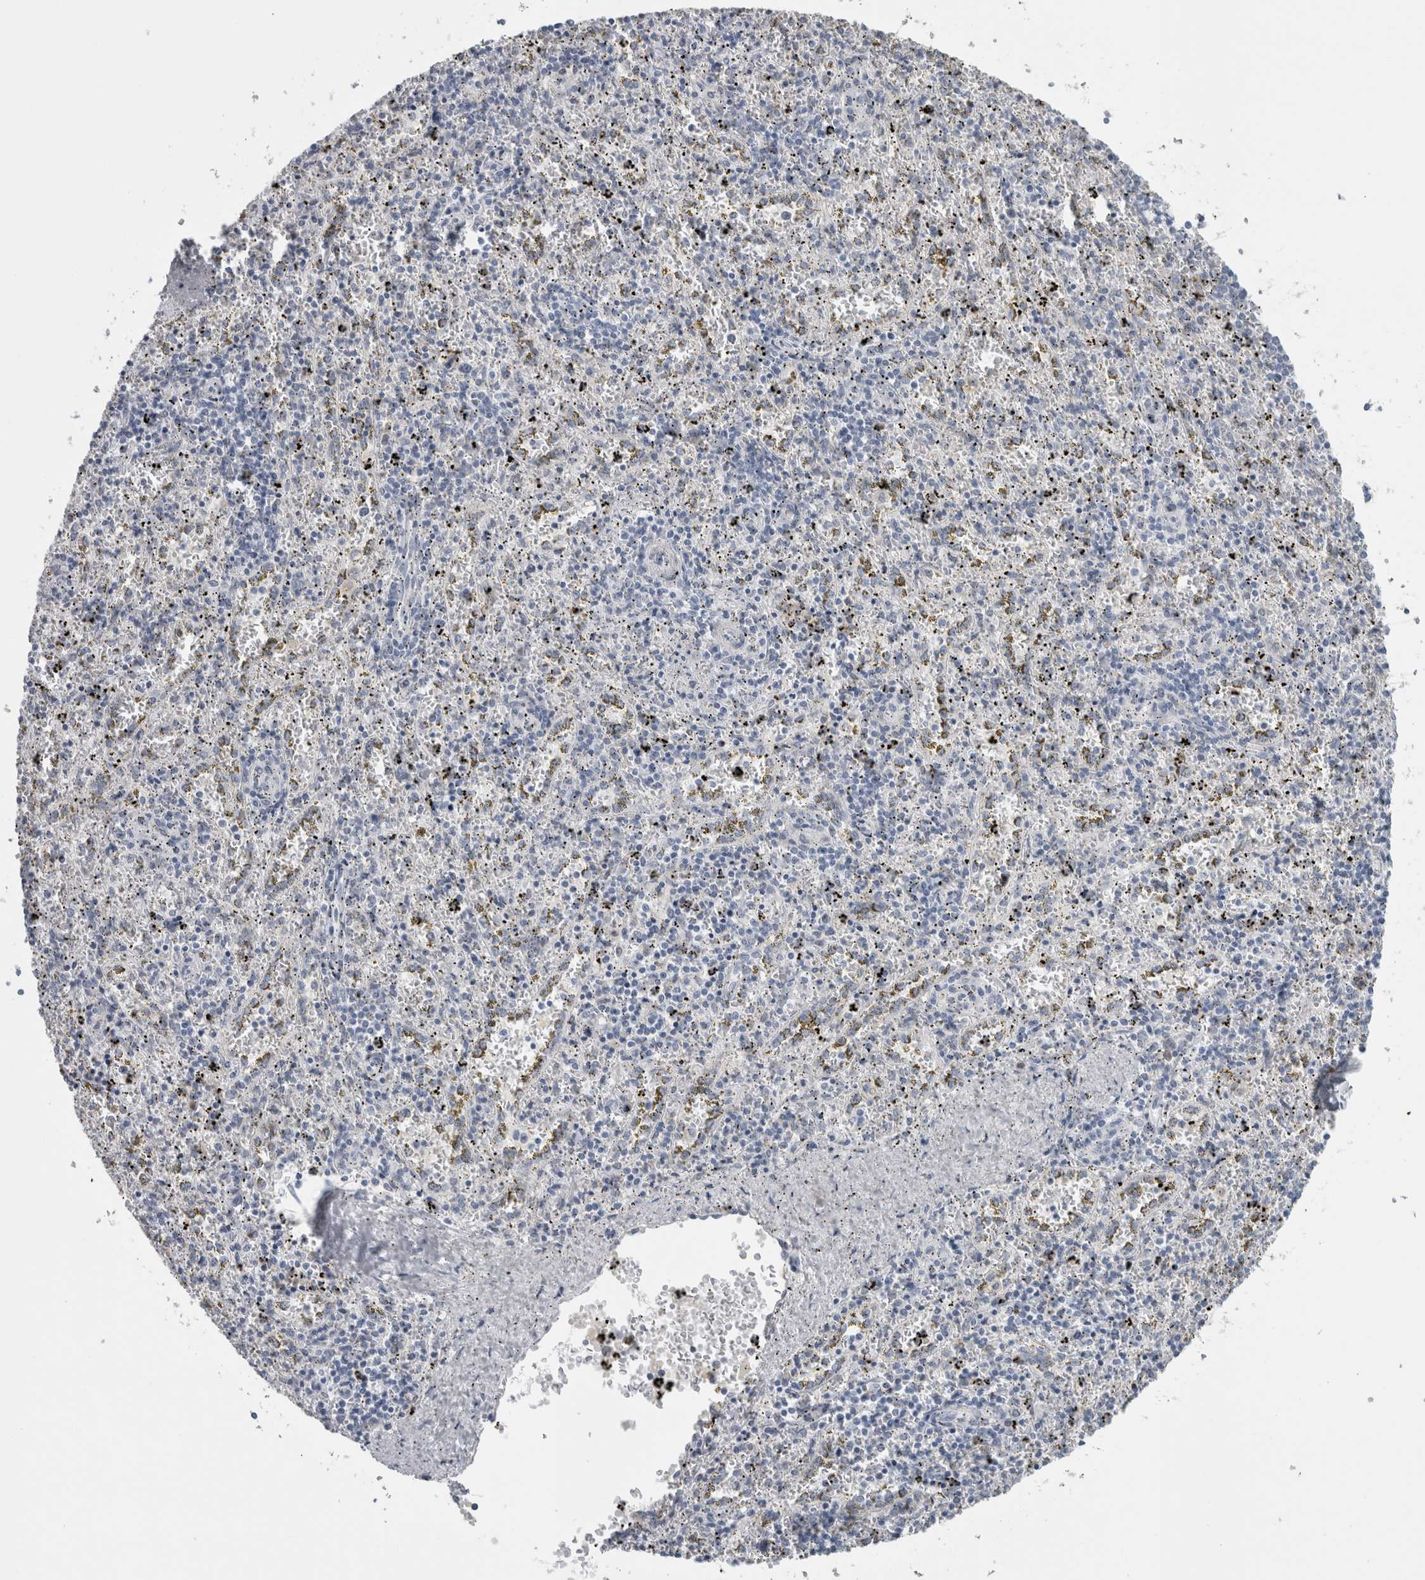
{"staining": {"intensity": "negative", "quantity": "none", "location": "none"}, "tissue": "spleen", "cell_type": "Cells in red pulp", "image_type": "normal", "snomed": [{"axis": "morphology", "description": "Normal tissue, NOS"}, {"axis": "topography", "description": "Spleen"}], "caption": "Immunohistochemistry photomicrograph of unremarkable spleen: human spleen stained with DAB displays no significant protein expression in cells in red pulp.", "gene": "PLIN1", "patient": {"sex": "male", "age": 11}}